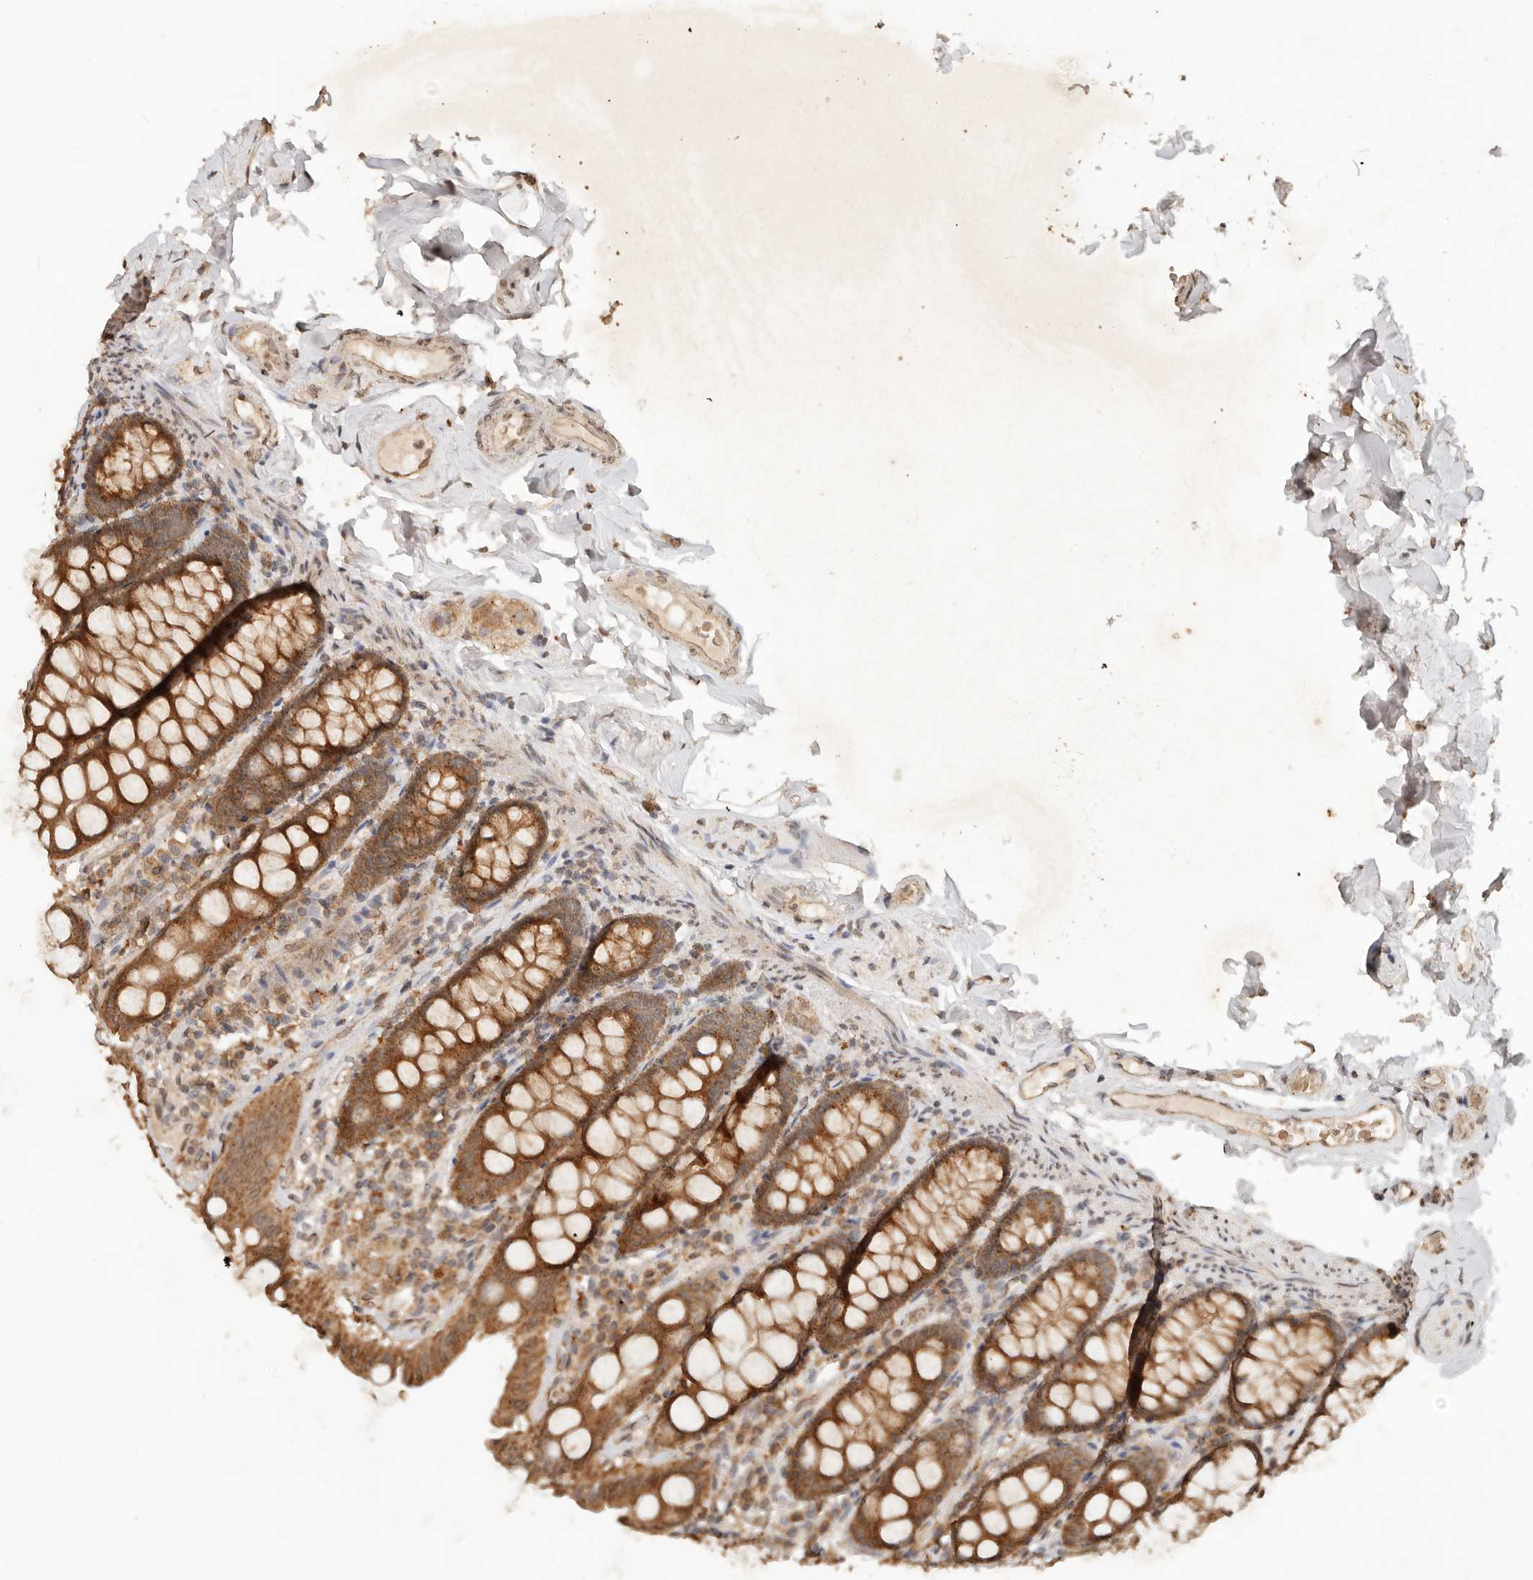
{"staining": {"intensity": "moderate", "quantity": ">75%", "location": "cytoplasmic/membranous"}, "tissue": "colon", "cell_type": "Endothelial cells", "image_type": "normal", "snomed": [{"axis": "morphology", "description": "Normal tissue, NOS"}, {"axis": "topography", "description": "Colon"}, {"axis": "topography", "description": "Peripheral nerve tissue"}], "caption": "The immunohistochemical stain shows moderate cytoplasmic/membranous positivity in endothelial cells of normal colon.", "gene": "LMO4", "patient": {"sex": "female", "age": 61}}